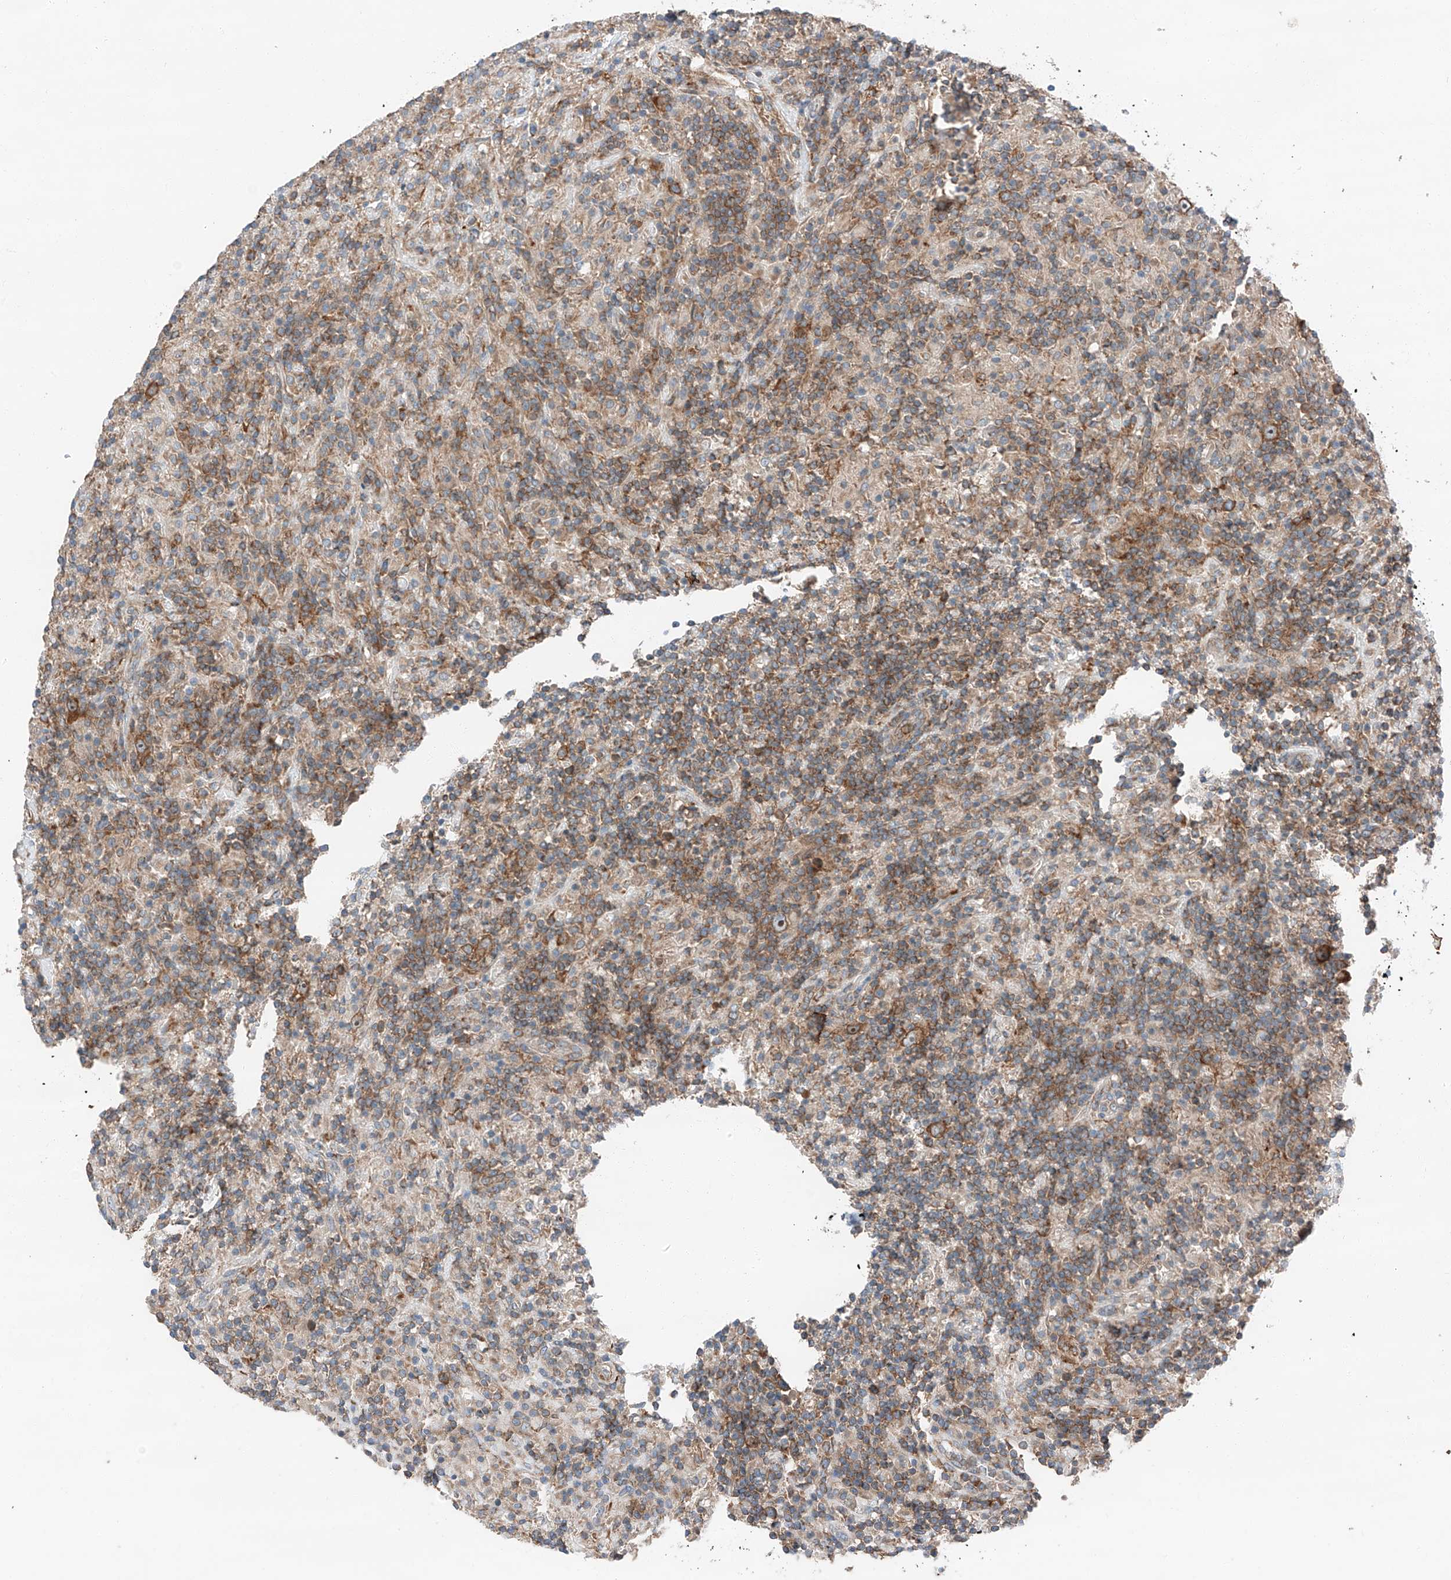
{"staining": {"intensity": "strong", "quantity": ">75%", "location": "cytoplasmic/membranous"}, "tissue": "lymphoma", "cell_type": "Tumor cells", "image_type": "cancer", "snomed": [{"axis": "morphology", "description": "Hodgkin's disease, NOS"}, {"axis": "topography", "description": "Lymph node"}], "caption": "IHC staining of Hodgkin's disease, which exhibits high levels of strong cytoplasmic/membranous positivity in about >75% of tumor cells indicating strong cytoplasmic/membranous protein positivity. The staining was performed using DAB (3,3'-diaminobenzidine) (brown) for protein detection and nuclei were counterstained in hematoxylin (blue).", "gene": "ZC3H15", "patient": {"sex": "male", "age": 70}}